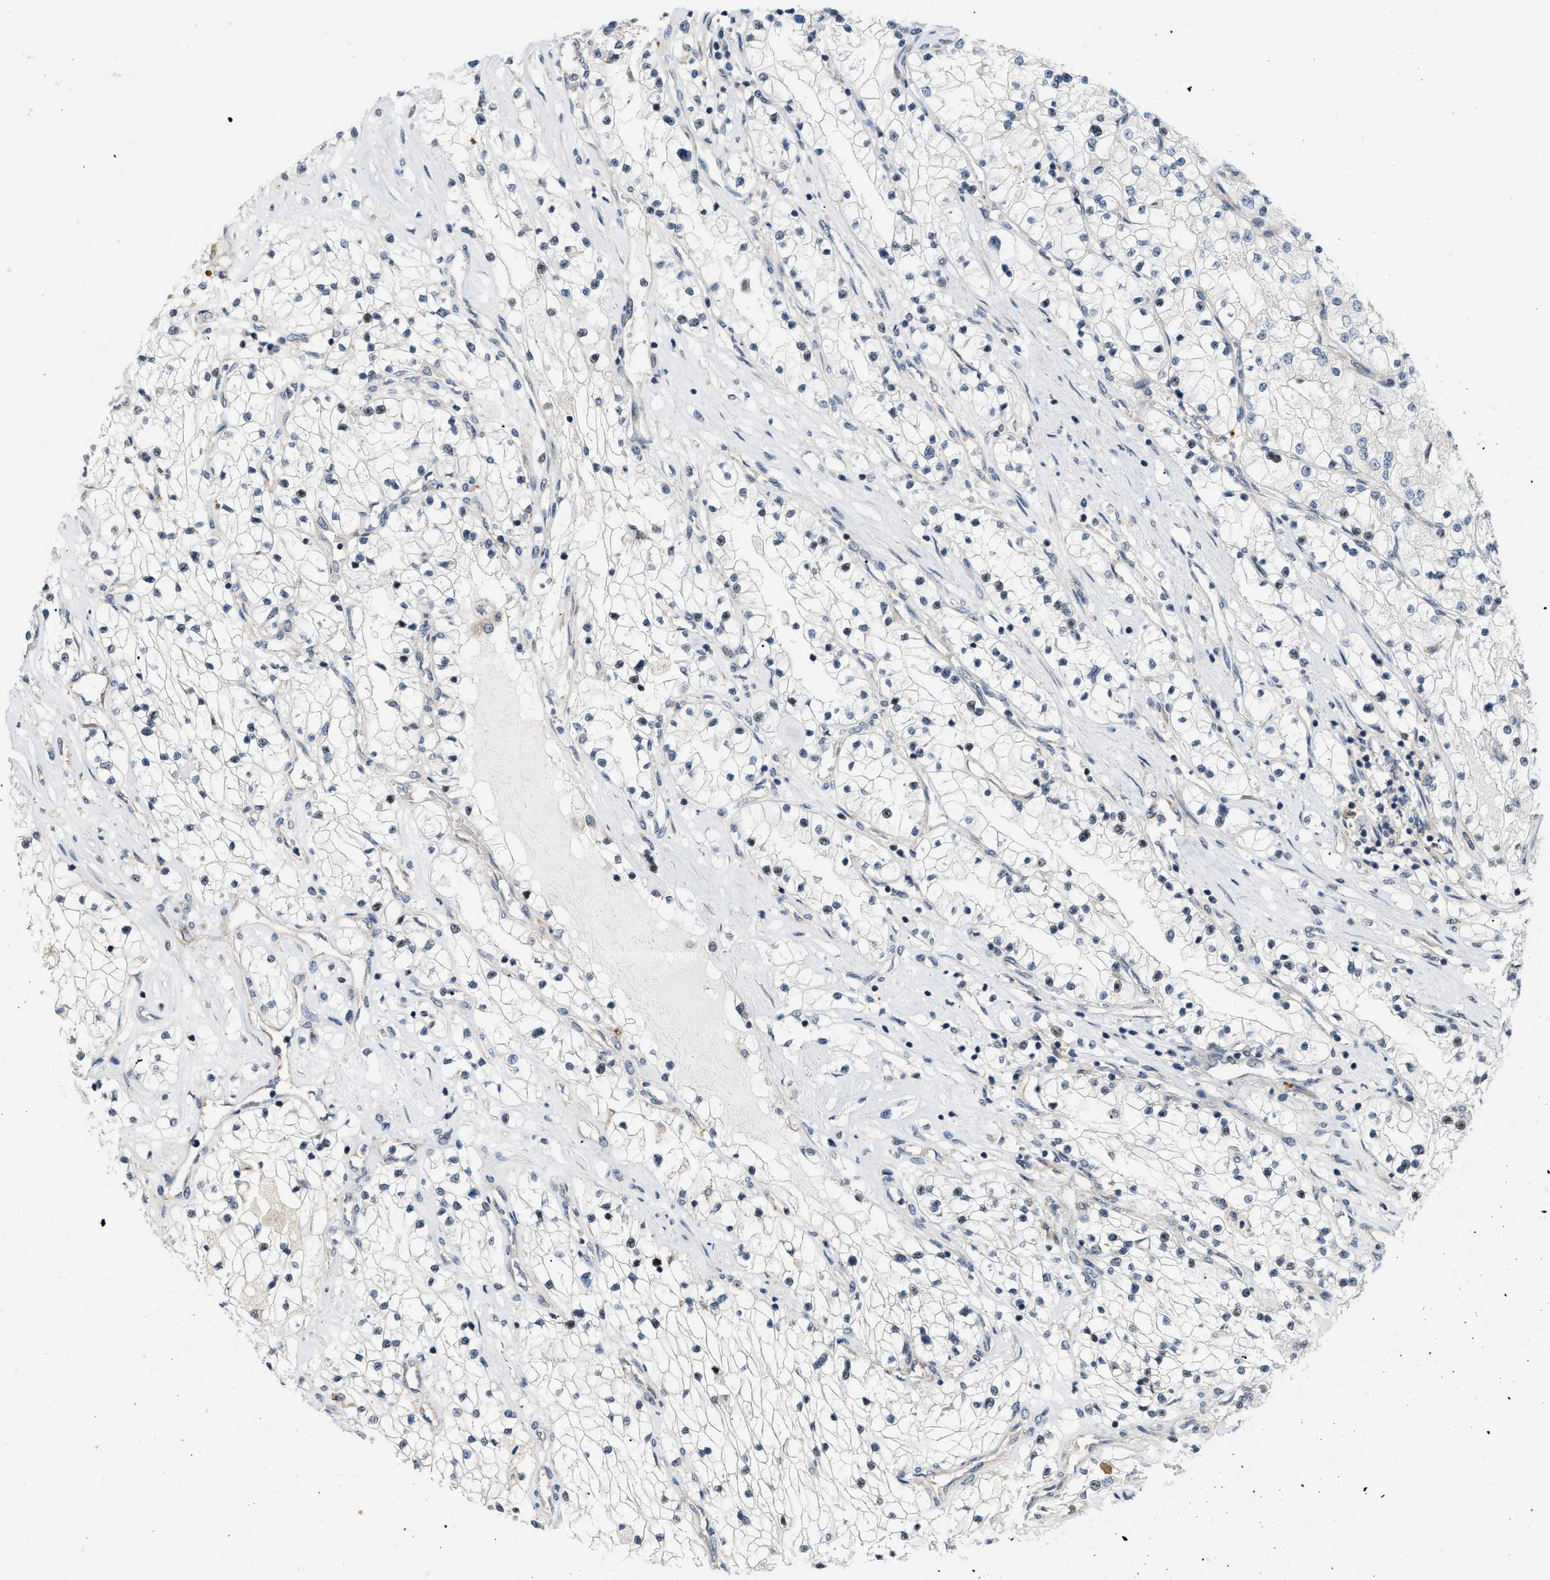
{"staining": {"intensity": "negative", "quantity": "none", "location": "none"}, "tissue": "renal cancer", "cell_type": "Tumor cells", "image_type": "cancer", "snomed": [{"axis": "morphology", "description": "Adenocarcinoma, NOS"}, {"axis": "topography", "description": "Kidney"}], "caption": "Immunohistochemistry photomicrograph of neoplastic tissue: renal cancer stained with DAB demonstrates no significant protein staining in tumor cells.", "gene": "CSNK1A1", "patient": {"sex": "male", "age": 68}}